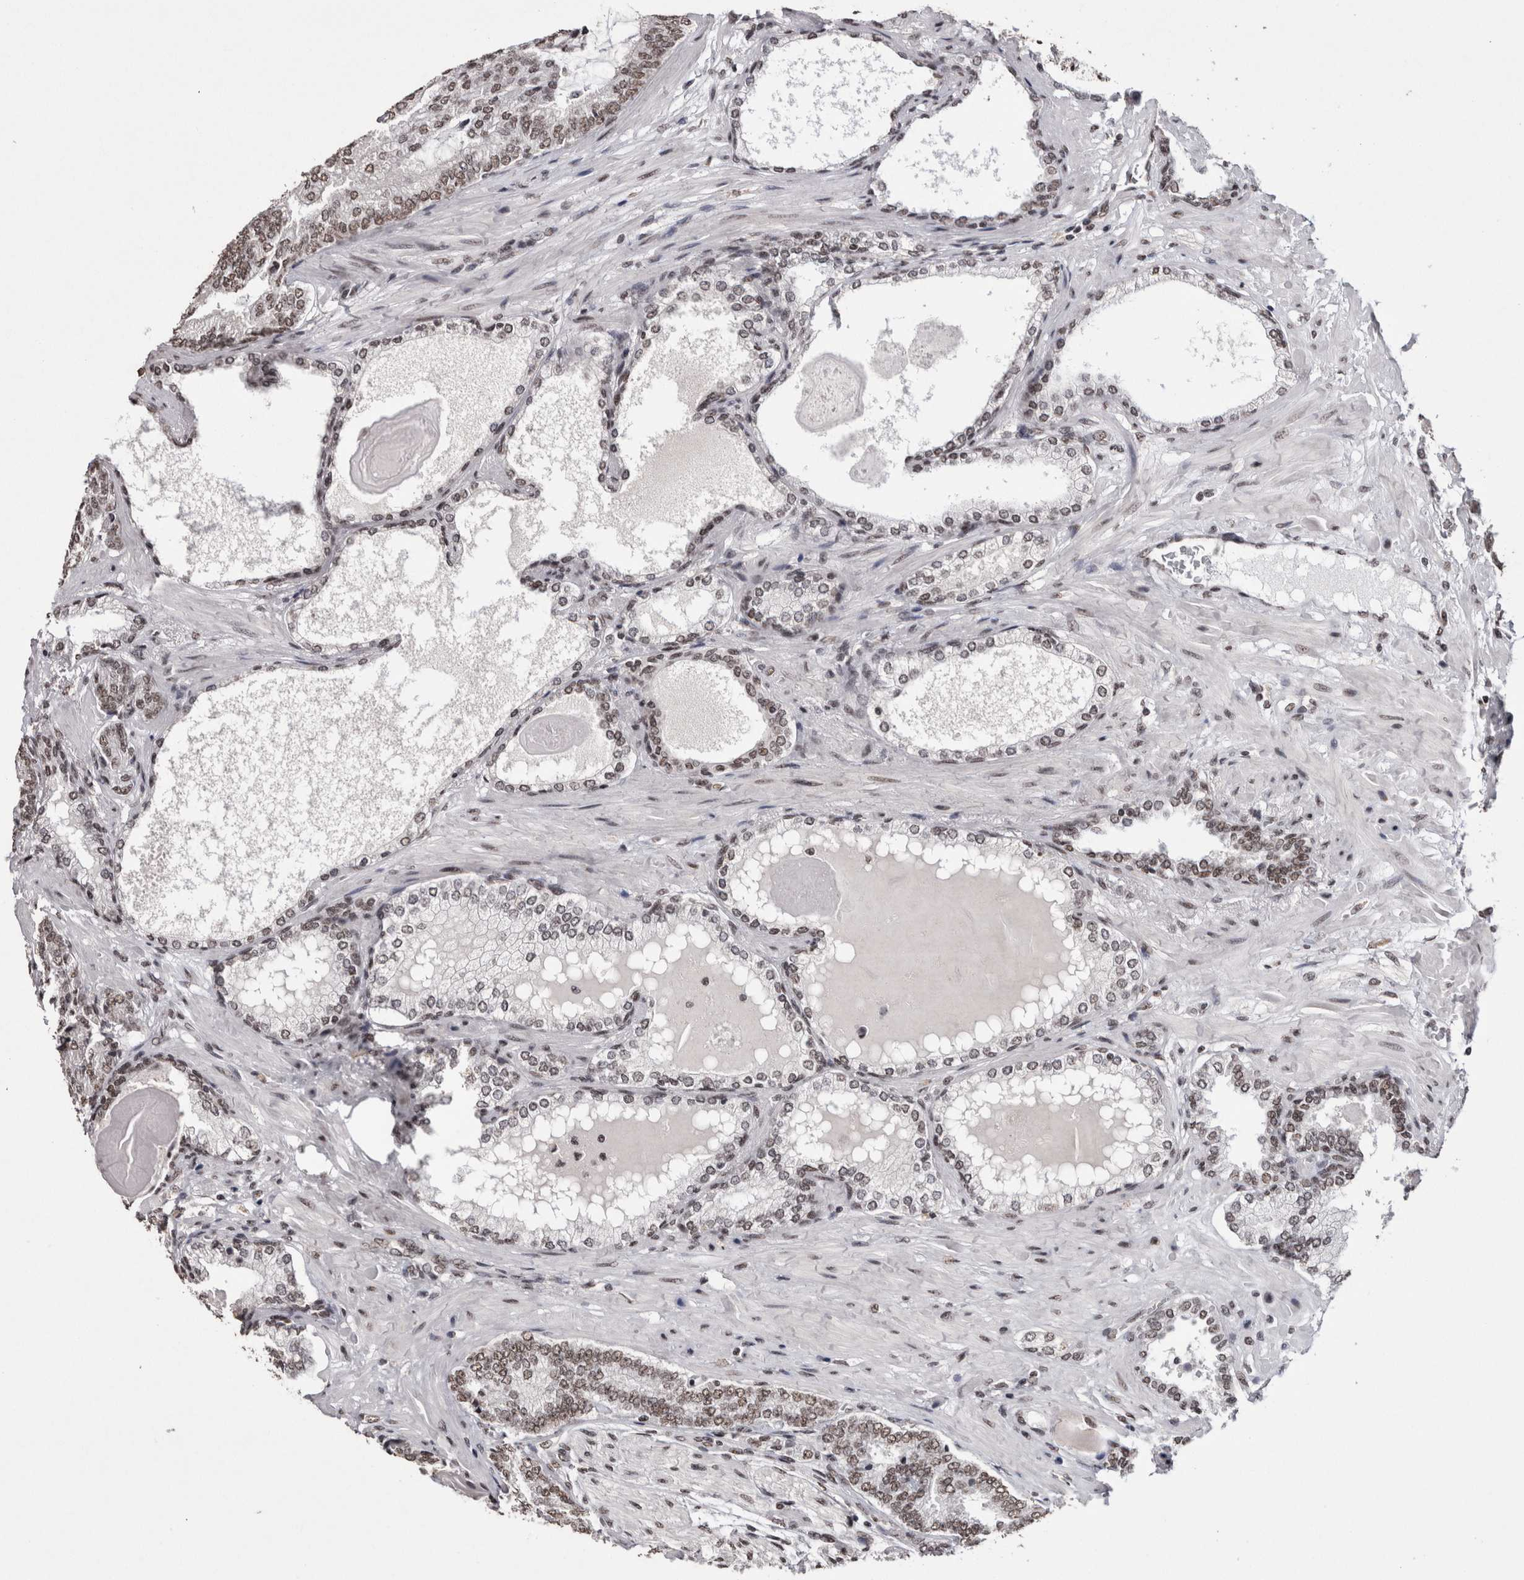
{"staining": {"intensity": "moderate", "quantity": ">75%", "location": "nuclear"}, "tissue": "prostate cancer", "cell_type": "Tumor cells", "image_type": "cancer", "snomed": [{"axis": "morphology", "description": "Adenocarcinoma, High grade"}, {"axis": "topography", "description": "Prostate"}], "caption": "This micrograph shows immunohistochemistry staining of prostate high-grade adenocarcinoma, with medium moderate nuclear positivity in approximately >75% of tumor cells.", "gene": "SMC1A", "patient": {"sex": "male", "age": 61}}